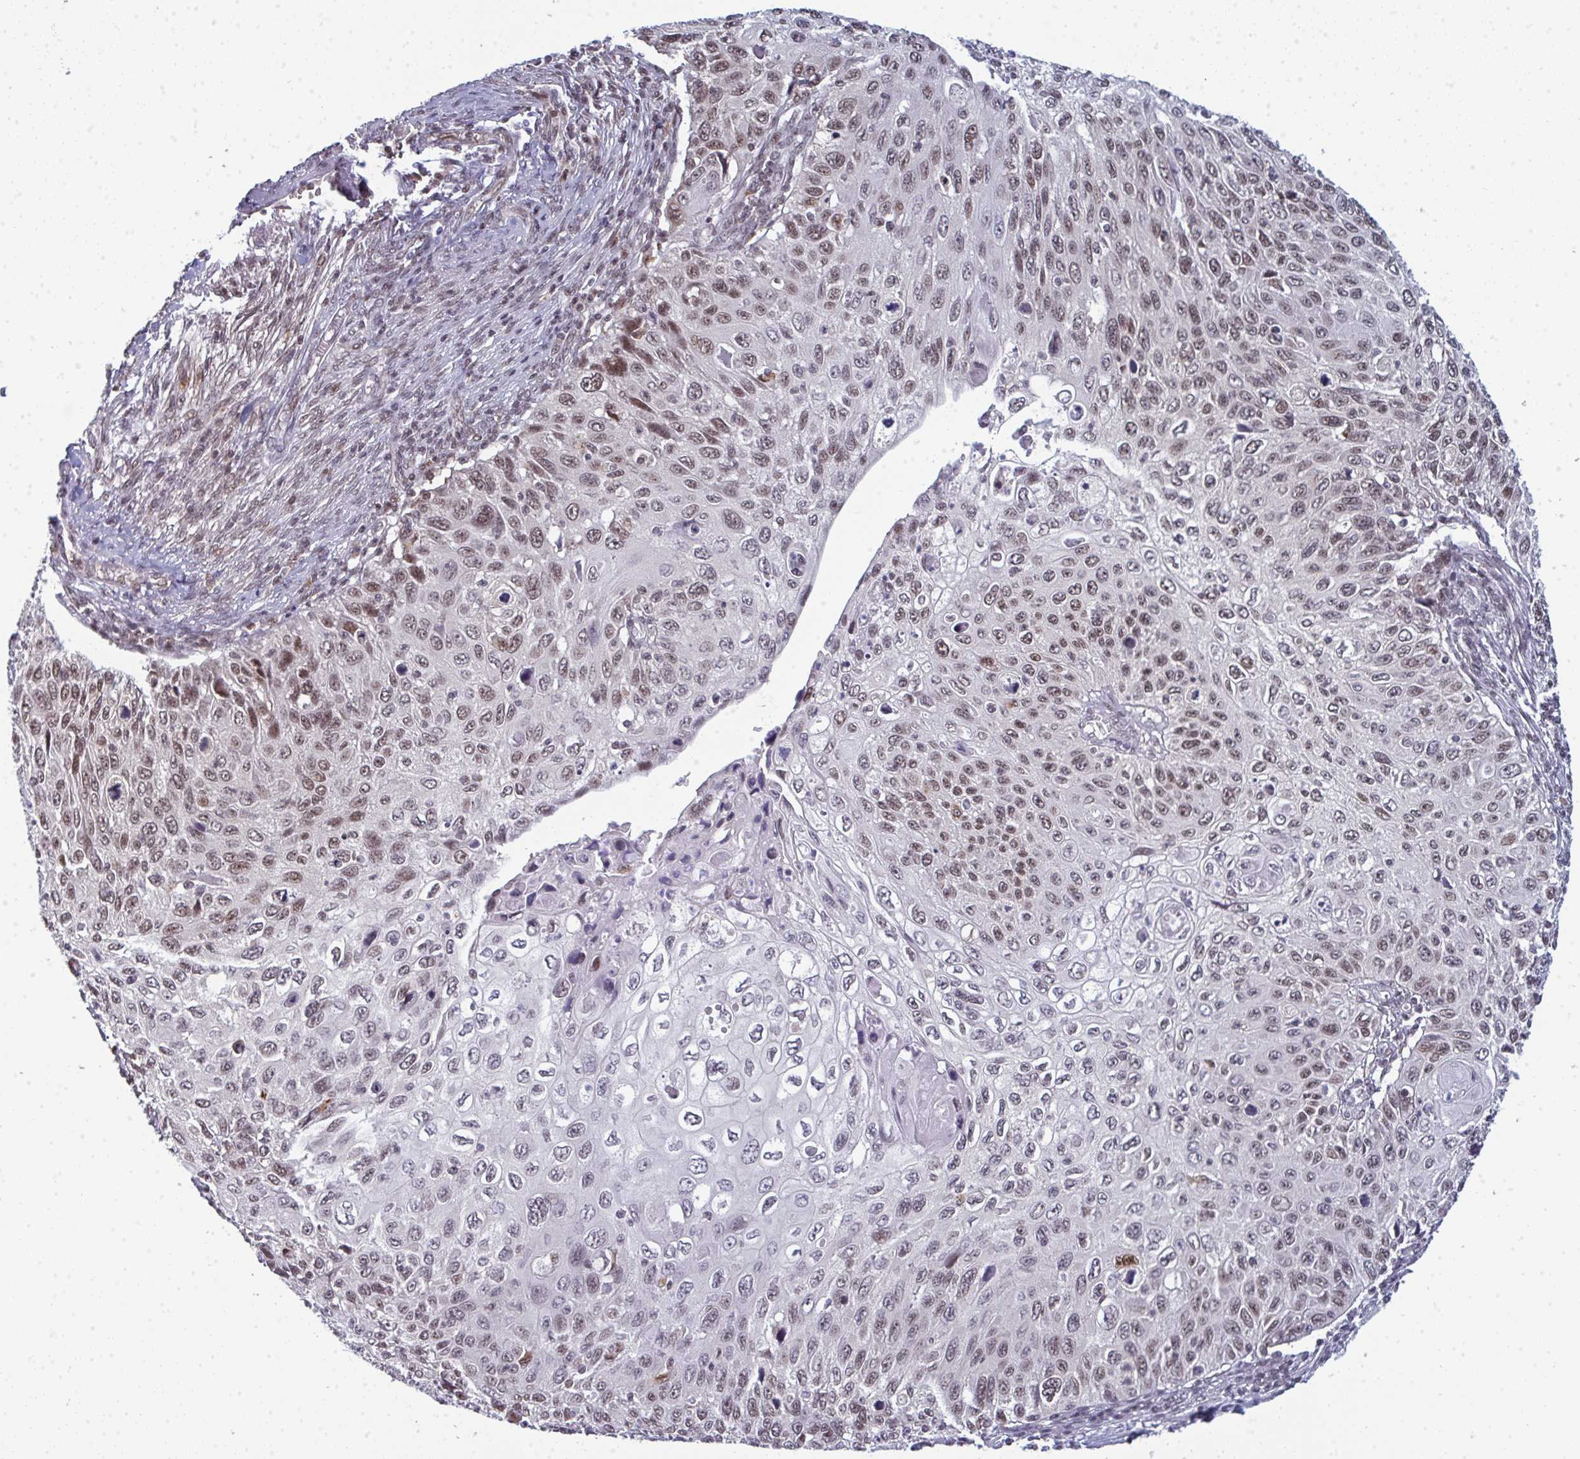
{"staining": {"intensity": "moderate", "quantity": "25%-75%", "location": "nuclear"}, "tissue": "cervical cancer", "cell_type": "Tumor cells", "image_type": "cancer", "snomed": [{"axis": "morphology", "description": "Squamous cell carcinoma, NOS"}, {"axis": "topography", "description": "Cervix"}], "caption": "A brown stain shows moderate nuclear expression of a protein in human cervical cancer (squamous cell carcinoma) tumor cells. (Brightfield microscopy of DAB IHC at high magnification).", "gene": "ATF1", "patient": {"sex": "female", "age": 70}}